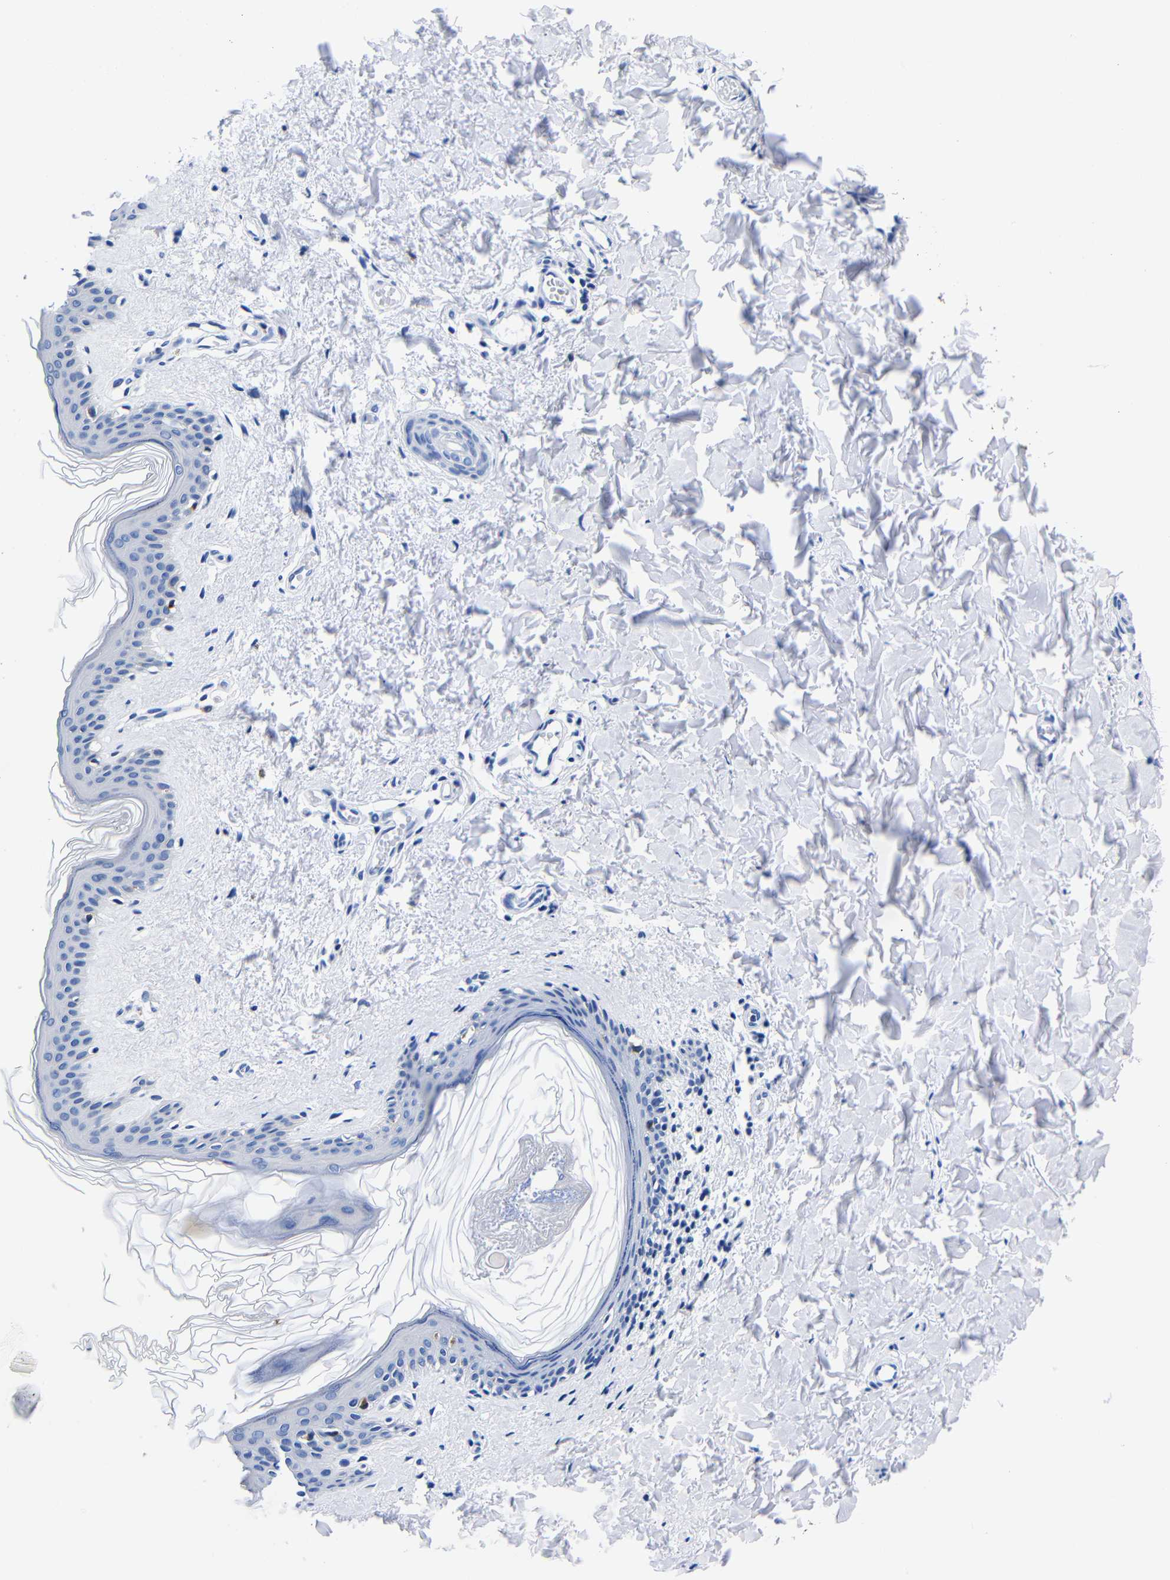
{"staining": {"intensity": "negative", "quantity": "none", "location": "none"}, "tissue": "skin", "cell_type": "Fibroblasts", "image_type": "normal", "snomed": [{"axis": "morphology", "description": "Normal tissue, NOS"}, {"axis": "topography", "description": "Skin"}], "caption": "This is an immunohistochemistry image of unremarkable human skin. There is no staining in fibroblasts.", "gene": "CLEC4G", "patient": {"sex": "female", "age": 41}}